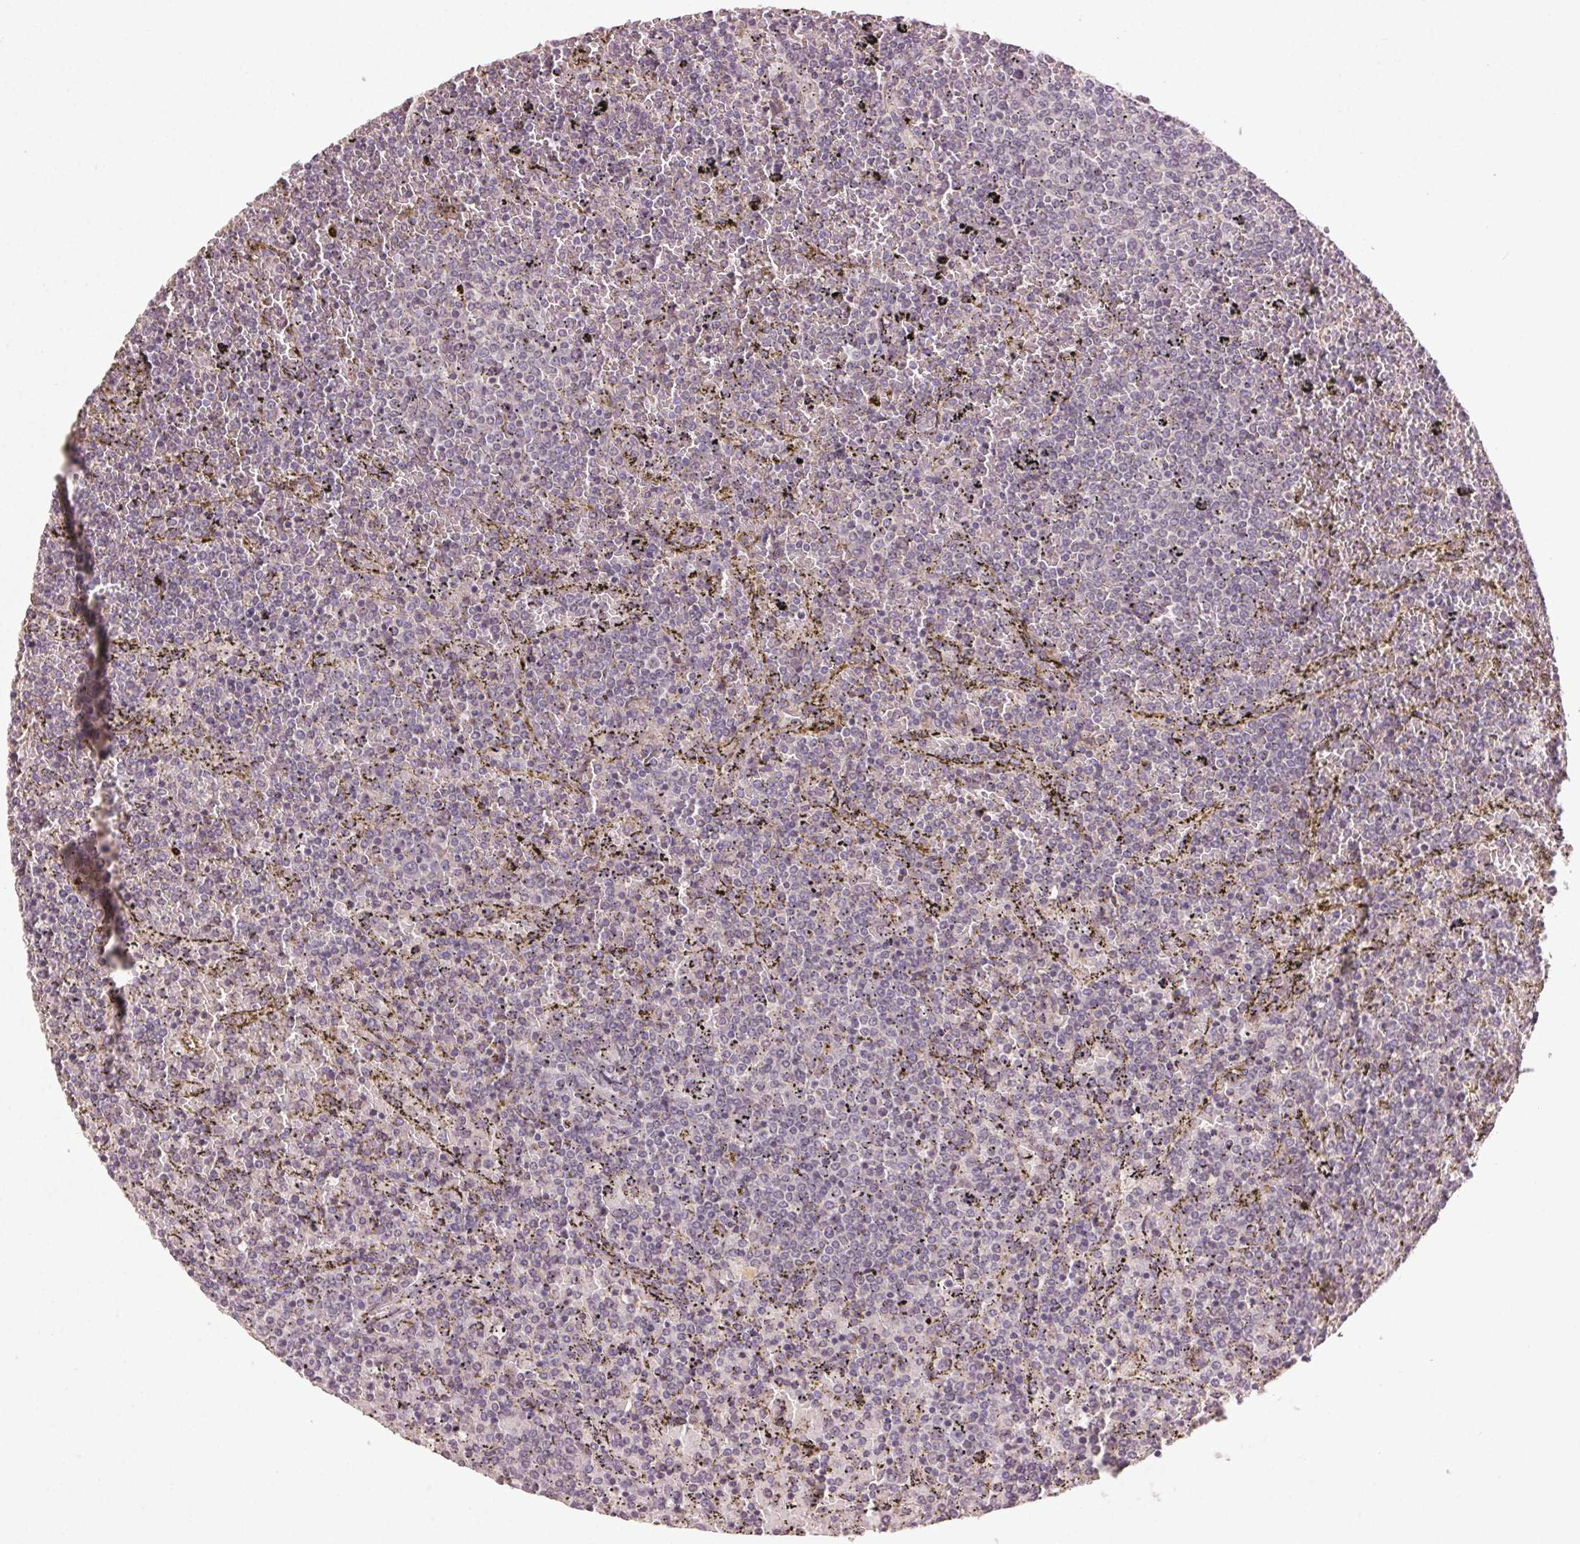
{"staining": {"intensity": "negative", "quantity": "none", "location": "none"}, "tissue": "lymphoma", "cell_type": "Tumor cells", "image_type": "cancer", "snomed": [{"axis": "morphology", "description": "Malignant lymphoma, non-Hodgkin's type, Low grade"}, {"axis": "topography", "description": "Spleen"}], "caption": "The IHC micrograph has no significant expression in tumor cells of lymphoma tissue.", "gene": "KLRC3", "patient": {"sex": "female", "age": 77}}